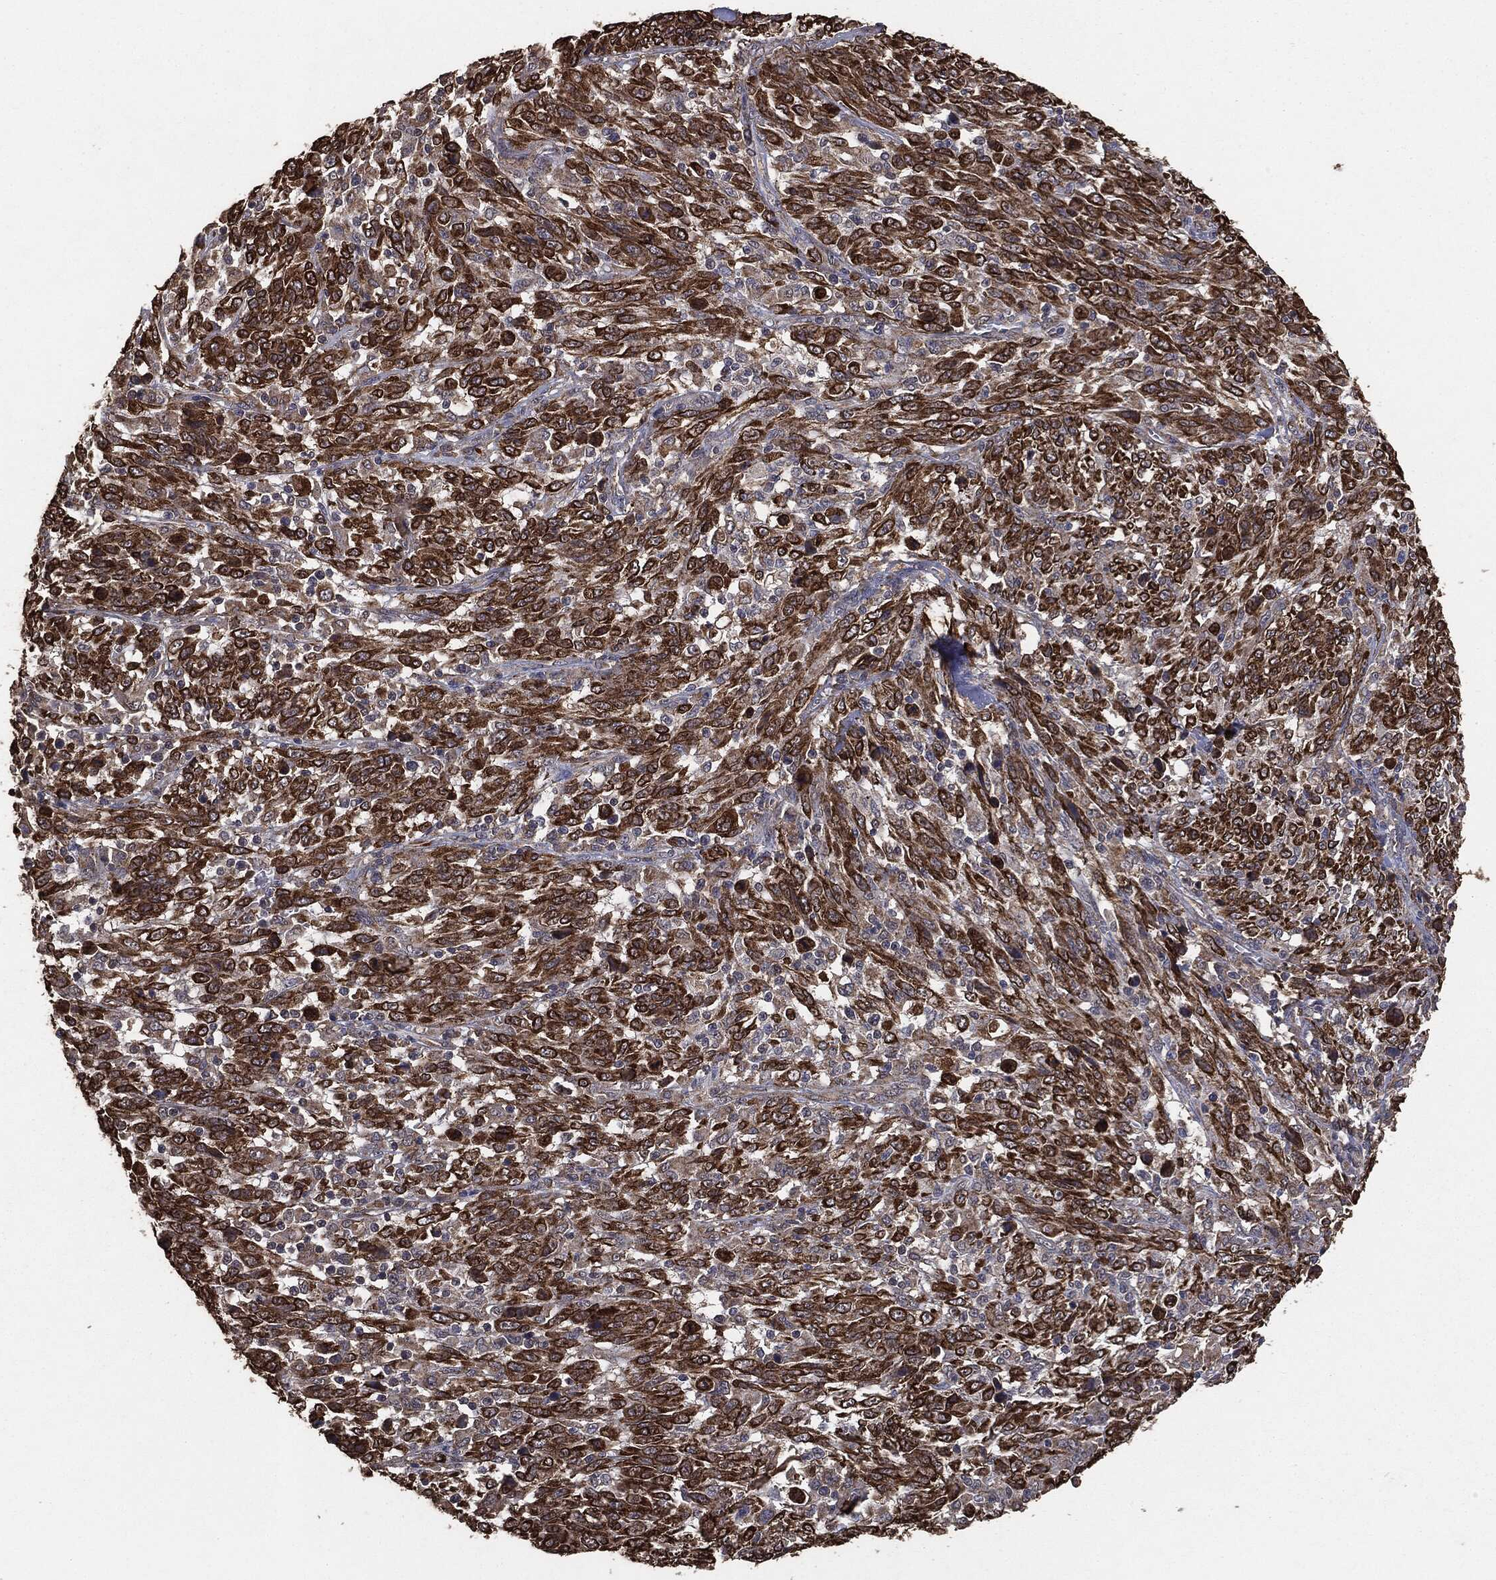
{"staining": {"intensity": "strong", "quantity": ">75%", "location": "cytoplasmic/membranous"}, "tissue": "melanoma", "cell_type": "Tumor cells", "image_type": "cancer", "snomed": [{"axis": "morphology", "description": "Malignant melanoma, NOS"}, {"axis": "topography", "description": "Skin"}], "caption": "Immunohistochemical staining of melanoma displays high levels of strong cytoplasmic/membranous positivity in approximately >75% of tumor cells.", "gene": "MTOR", "patient": {"sex": "female", "age": 91}}